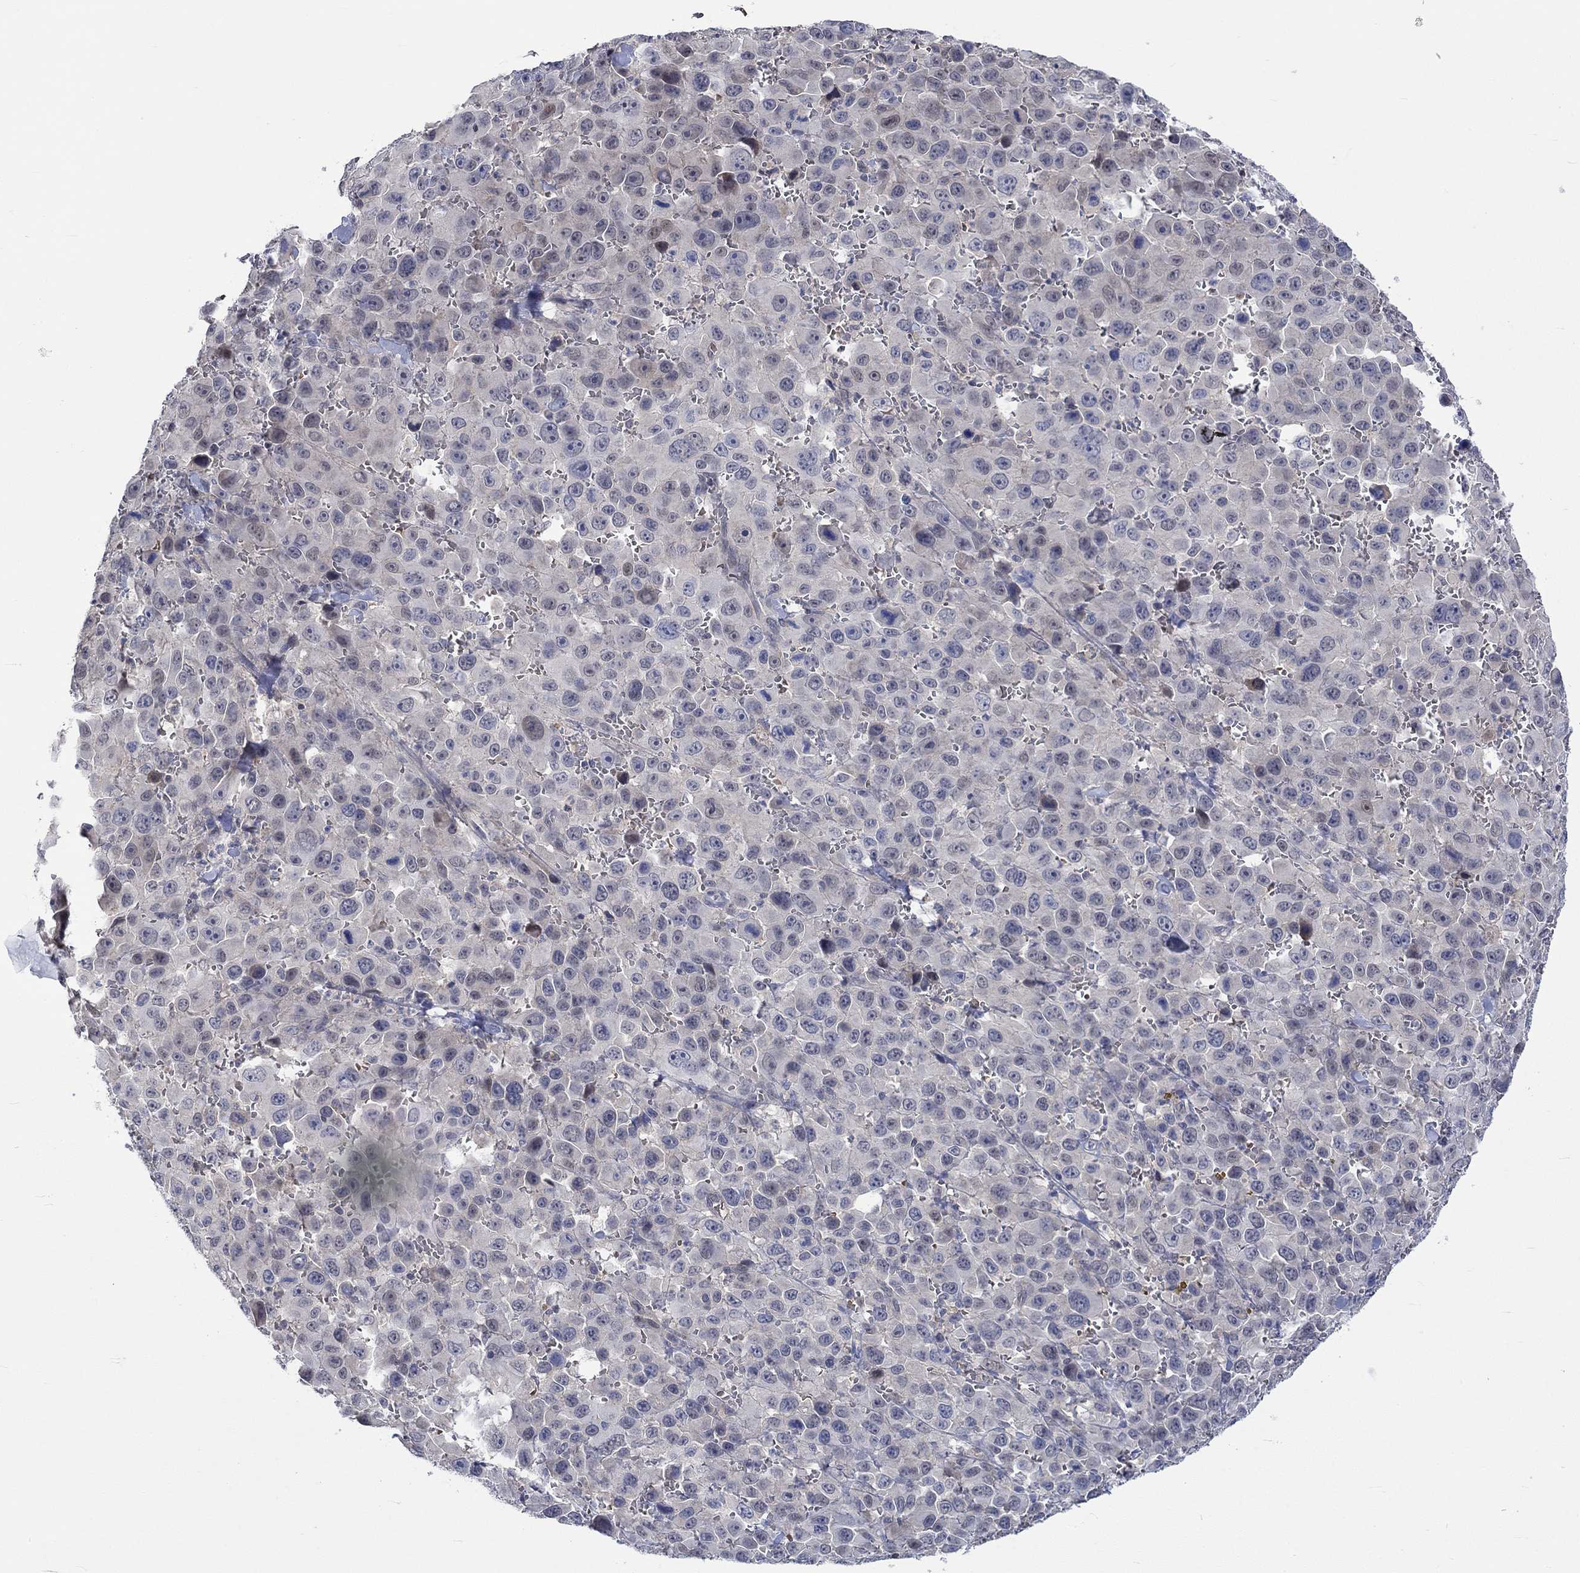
{"staining": {"intensity": "weak", "quantity": "<25%", "location": "cytoplasmic/membranous"}, "tissue": "melanoma", "cell_type": "Tumor cells", "image_type": "cancer", "snomed": [{"axis": "morphology", "description": "Malignant melanoma, NOS"}, {"axis": "topography", "description": "Skin"}], "caption": "A high-resolution photomicrograph shows immunohistochemistry (IHC) staining of malignant melanoma, which exhibits no significant positivity in tumor cells.", "gene": "WASF1", "patient": {"sex": "female", "age": 91}}